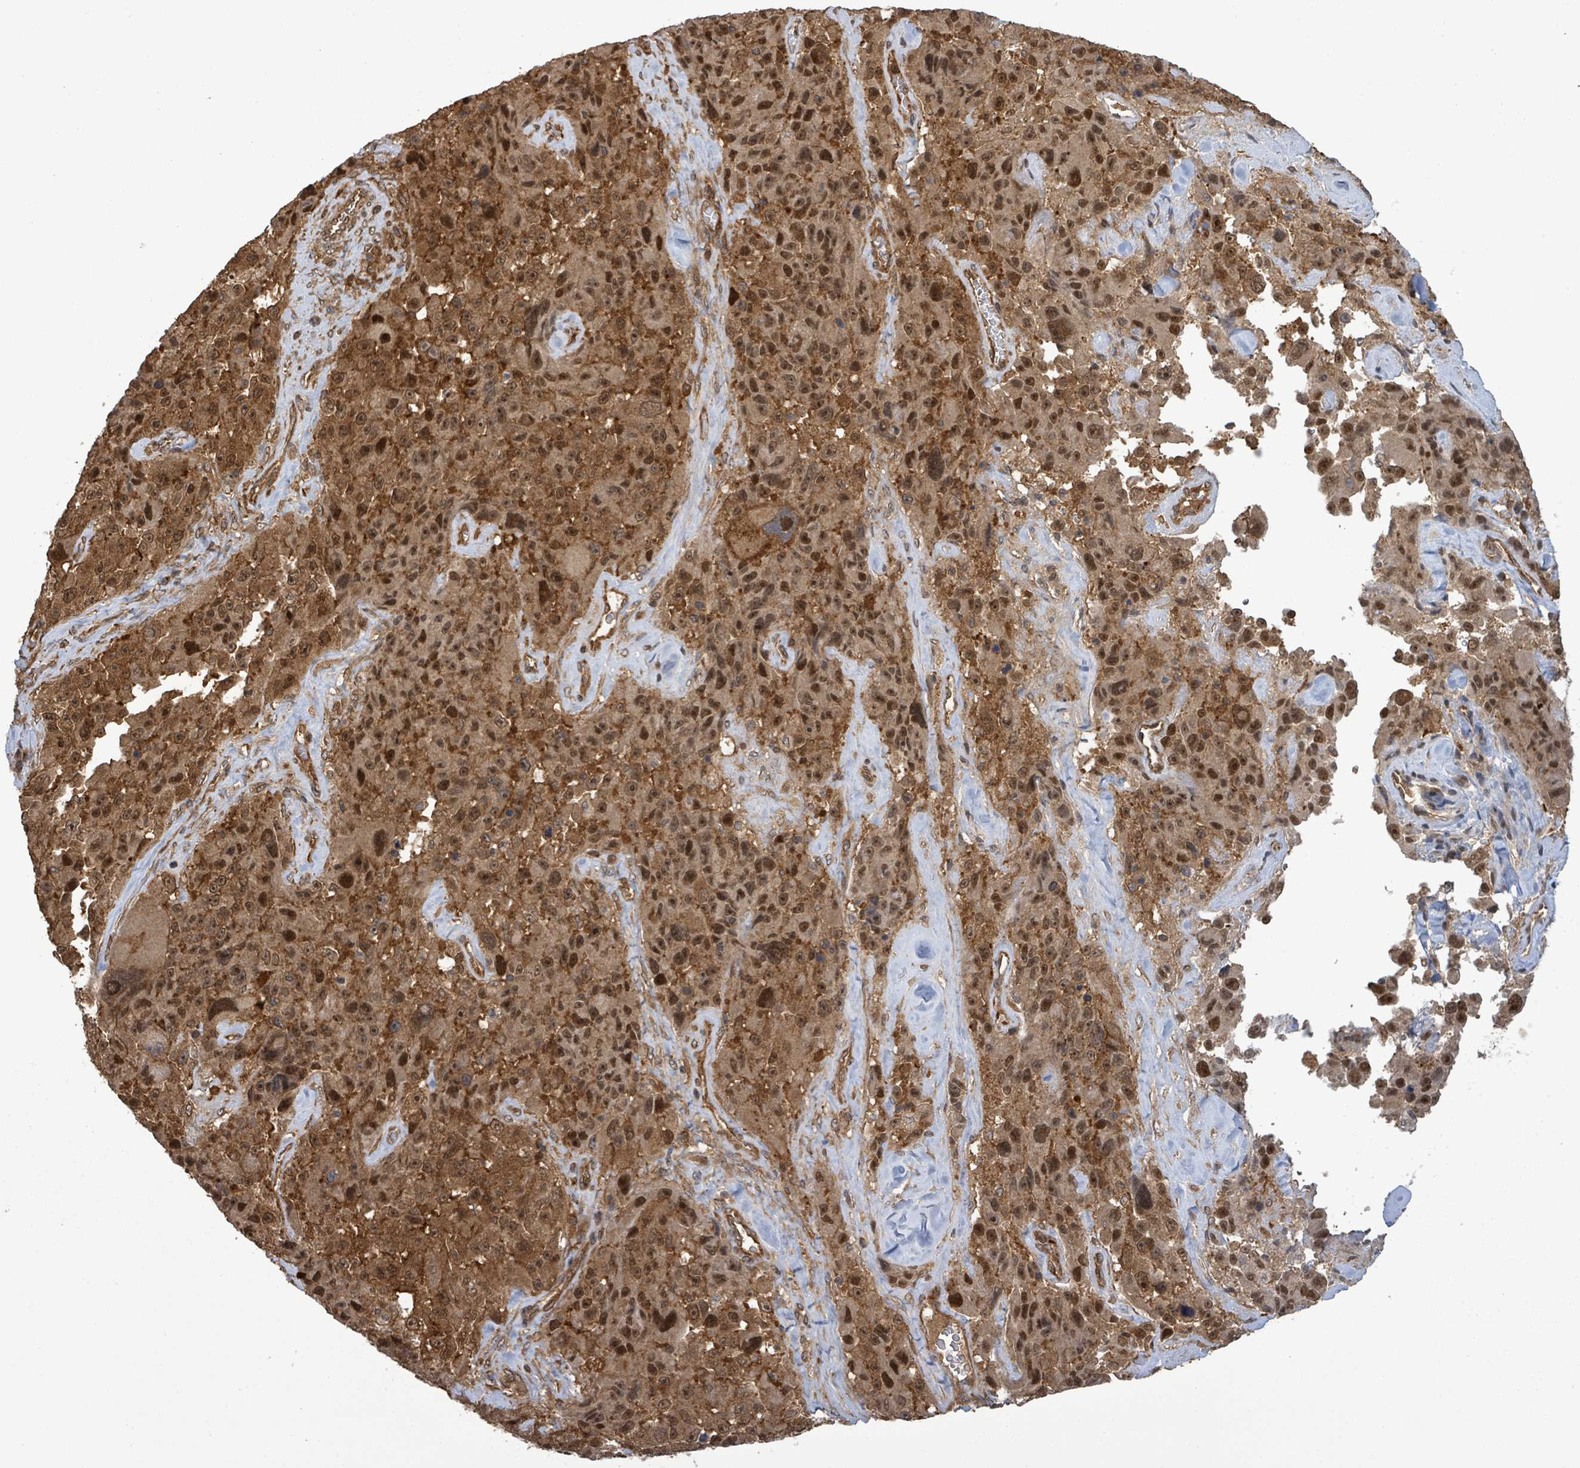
{"staining": {"intensity": "strong", "quantity": ">75%", "location": "cytoplasmic/membranous,nuclear"}, "tissue": "melanoma", "cell_type": "Tumor cells", "image_type": "cancer", "snomed": [{"axis": "morphology", "description": "Malignant melanoma, Metastatic site"}, {"axis": "topography", "description": "Lymph node"}], "caption": "Melanoma was stained to show a protein in brown. There is high levels of strong cytoplasmic/membranous and nuclear staining in about >75% of tumor cells.", "gene": "KLC1", "patient": {"sex": "male", "age": 62}}